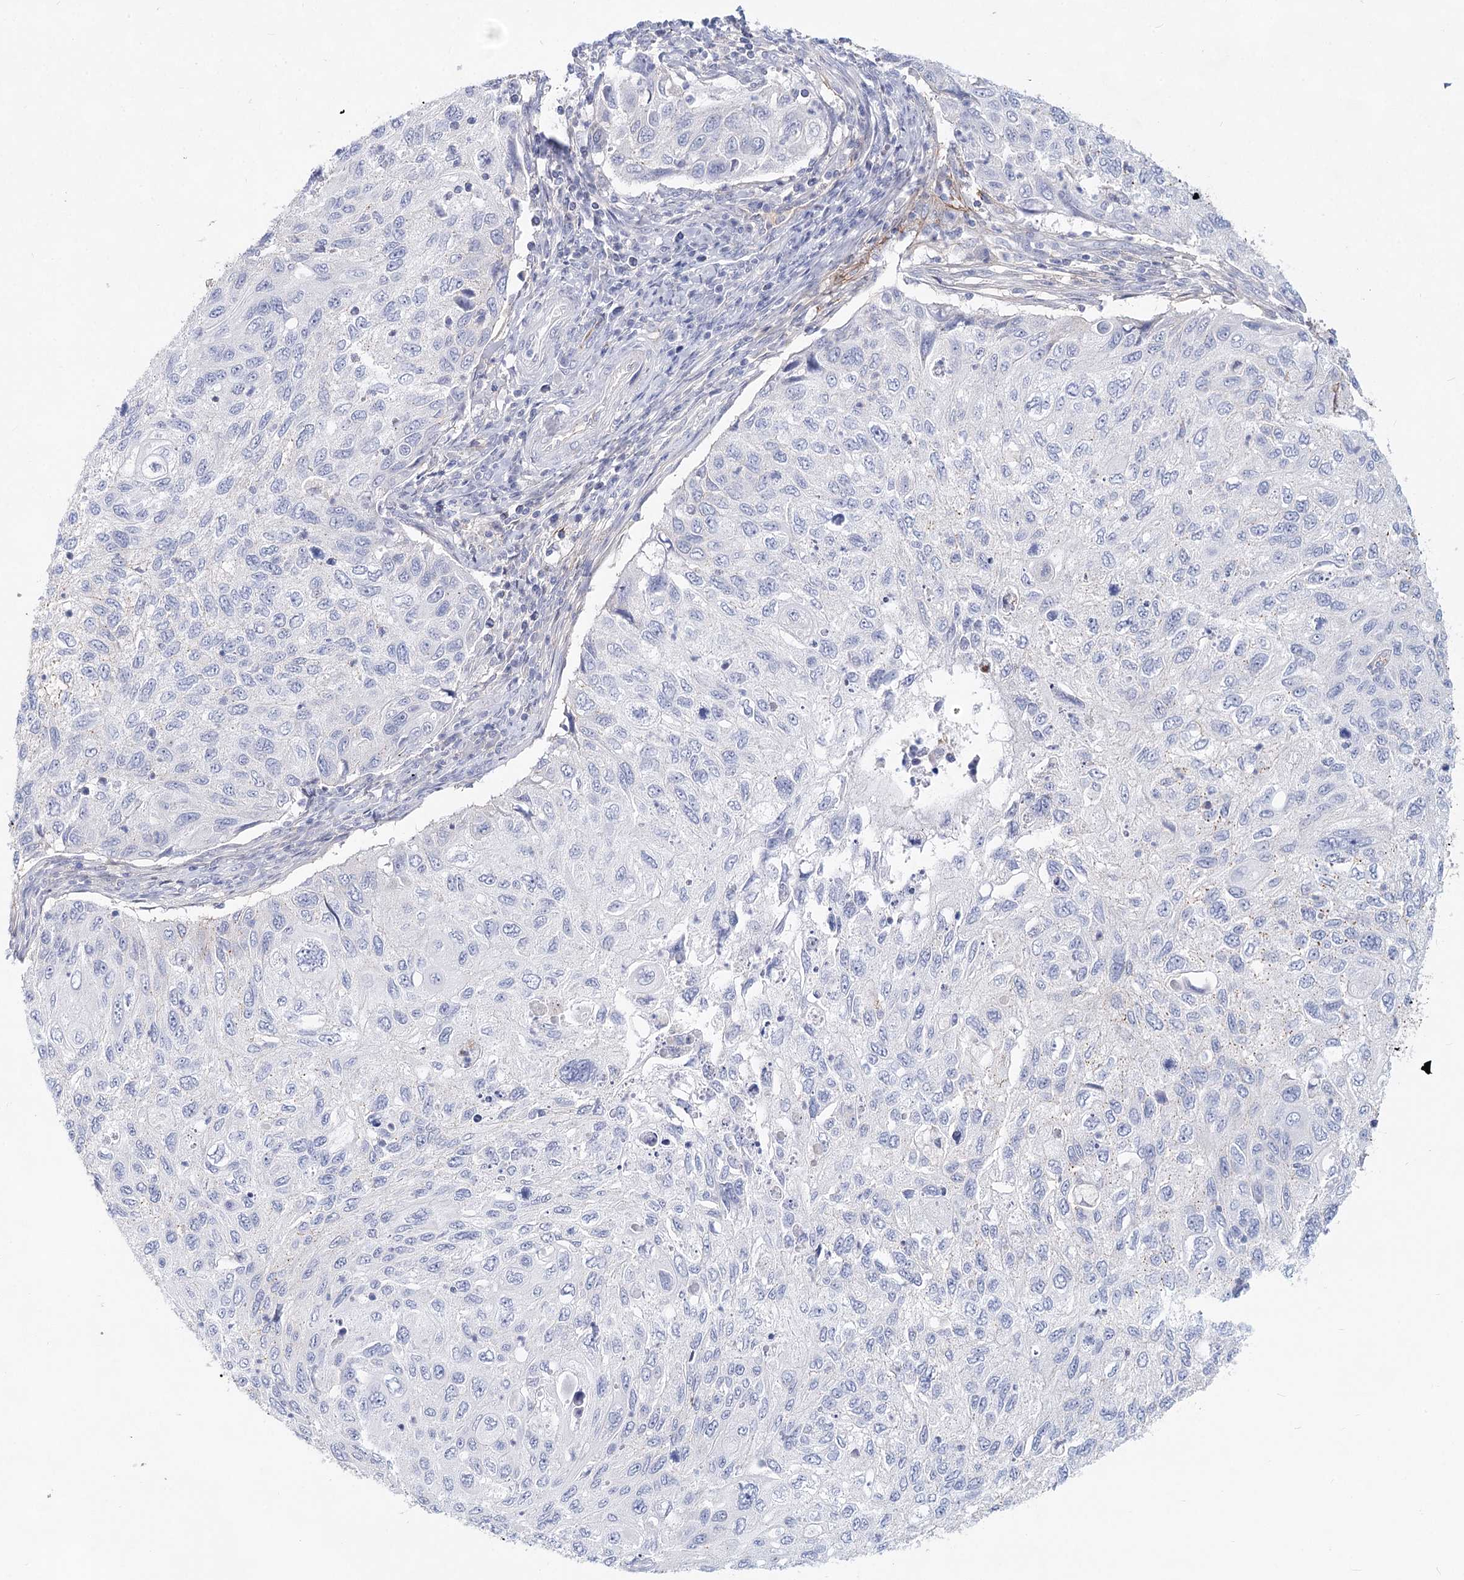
{"staining": {"intensity": "negative", "quantity": "none", "location": "none"}, "tissue": "cervical cancer", "cell_type": "Tumor cells", "image_type": "cancer", "snomed": [{"axis": "morphology", "description": "Squamous cell carcinoma, NOS"}, {"axis": "topography", "description": "Cervix"}], "caption": "A high-resolution histopathology image shows IHC staining of cervical cancer (squamous cell carcinoma), which demonstrates no significant positivity in tumor cells. (DAB (3,3'-diaminobenzidine) immunohistochemistry (IHC) visualized using brightfield microscopy, high magnification).", "gene": "TASOR2", "patient": {"sex": "female", "age": 70}}